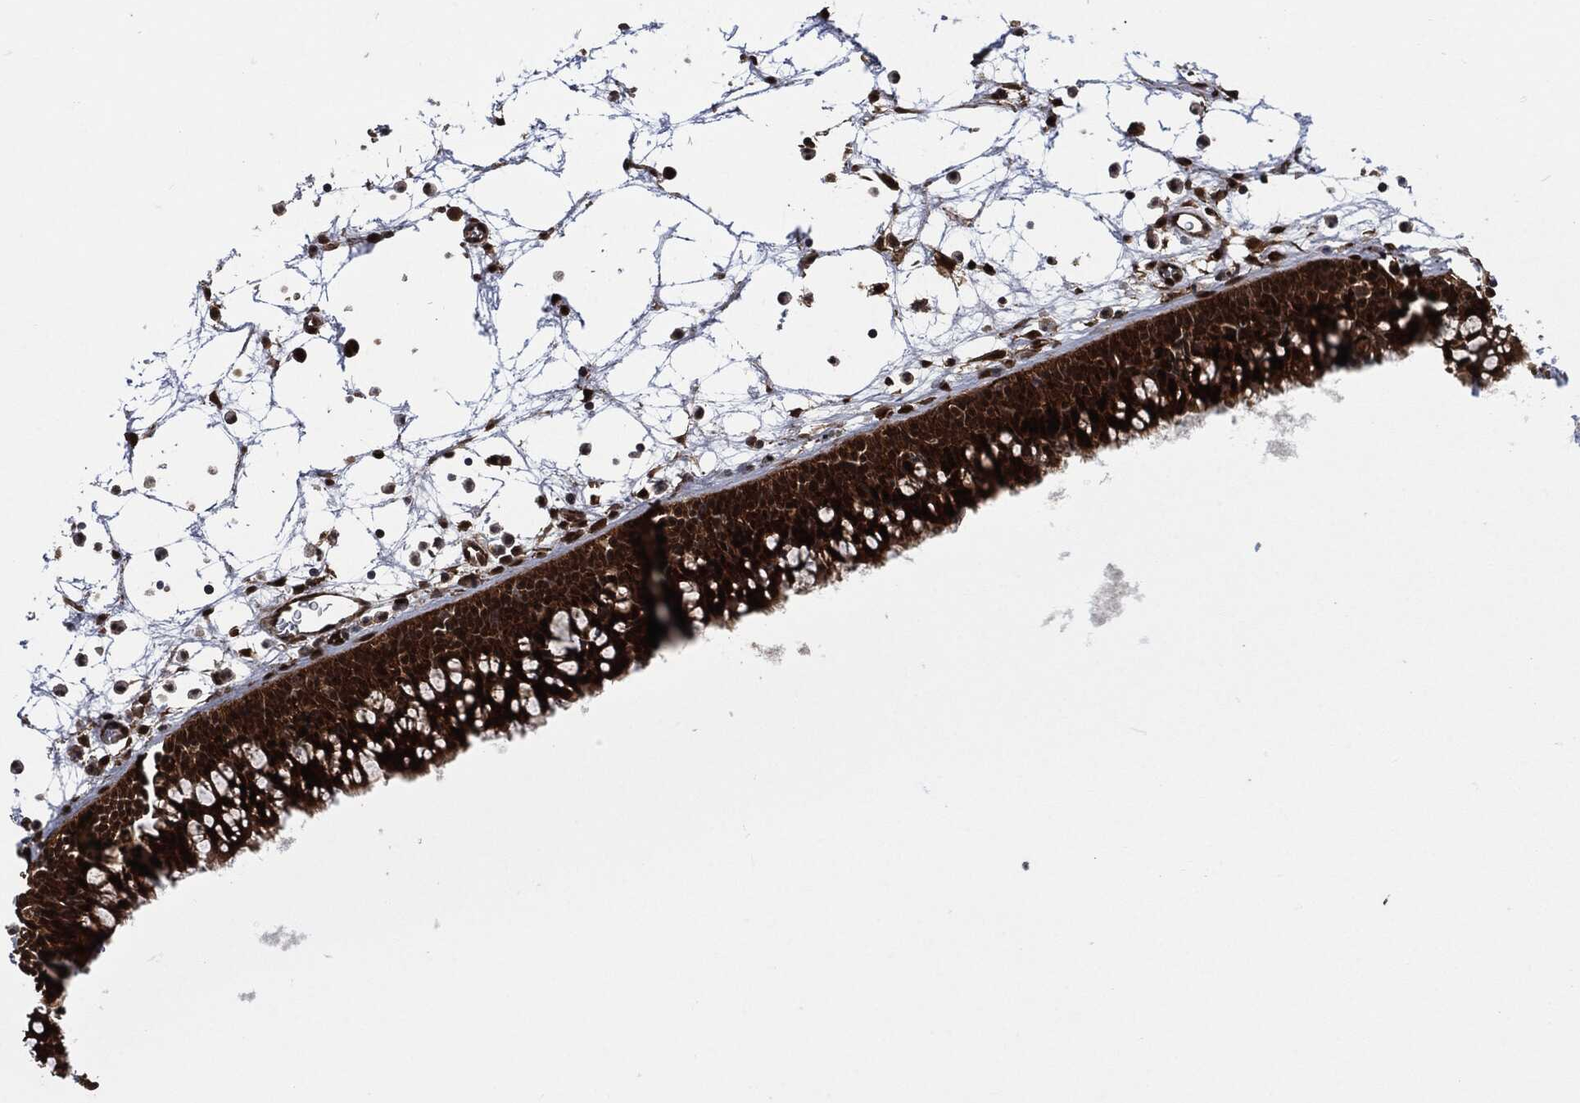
{"staining": {"intensity": "strong", "quantity": ">75%", "location": "cytoplasmic/membranous,nuclear"}, "tissue": "nasopharynx", "cell_type": "Respiratory epithelial cells", "image_type": "normal", "snomed": [{"axis": "morphology", "description": "Normal tissue, NOS"}, {"axis": "topography", "description": "Nasopharynx"}], "caption": "Benign nasopharynx shows strong cytoplasmic/membranous,nuclear expression in about >75% of respiratory epithelial cells, visualized by immunohistochemistry.", "gene": "DCTN1", "patient": {"sex": "male", "age": 58}}